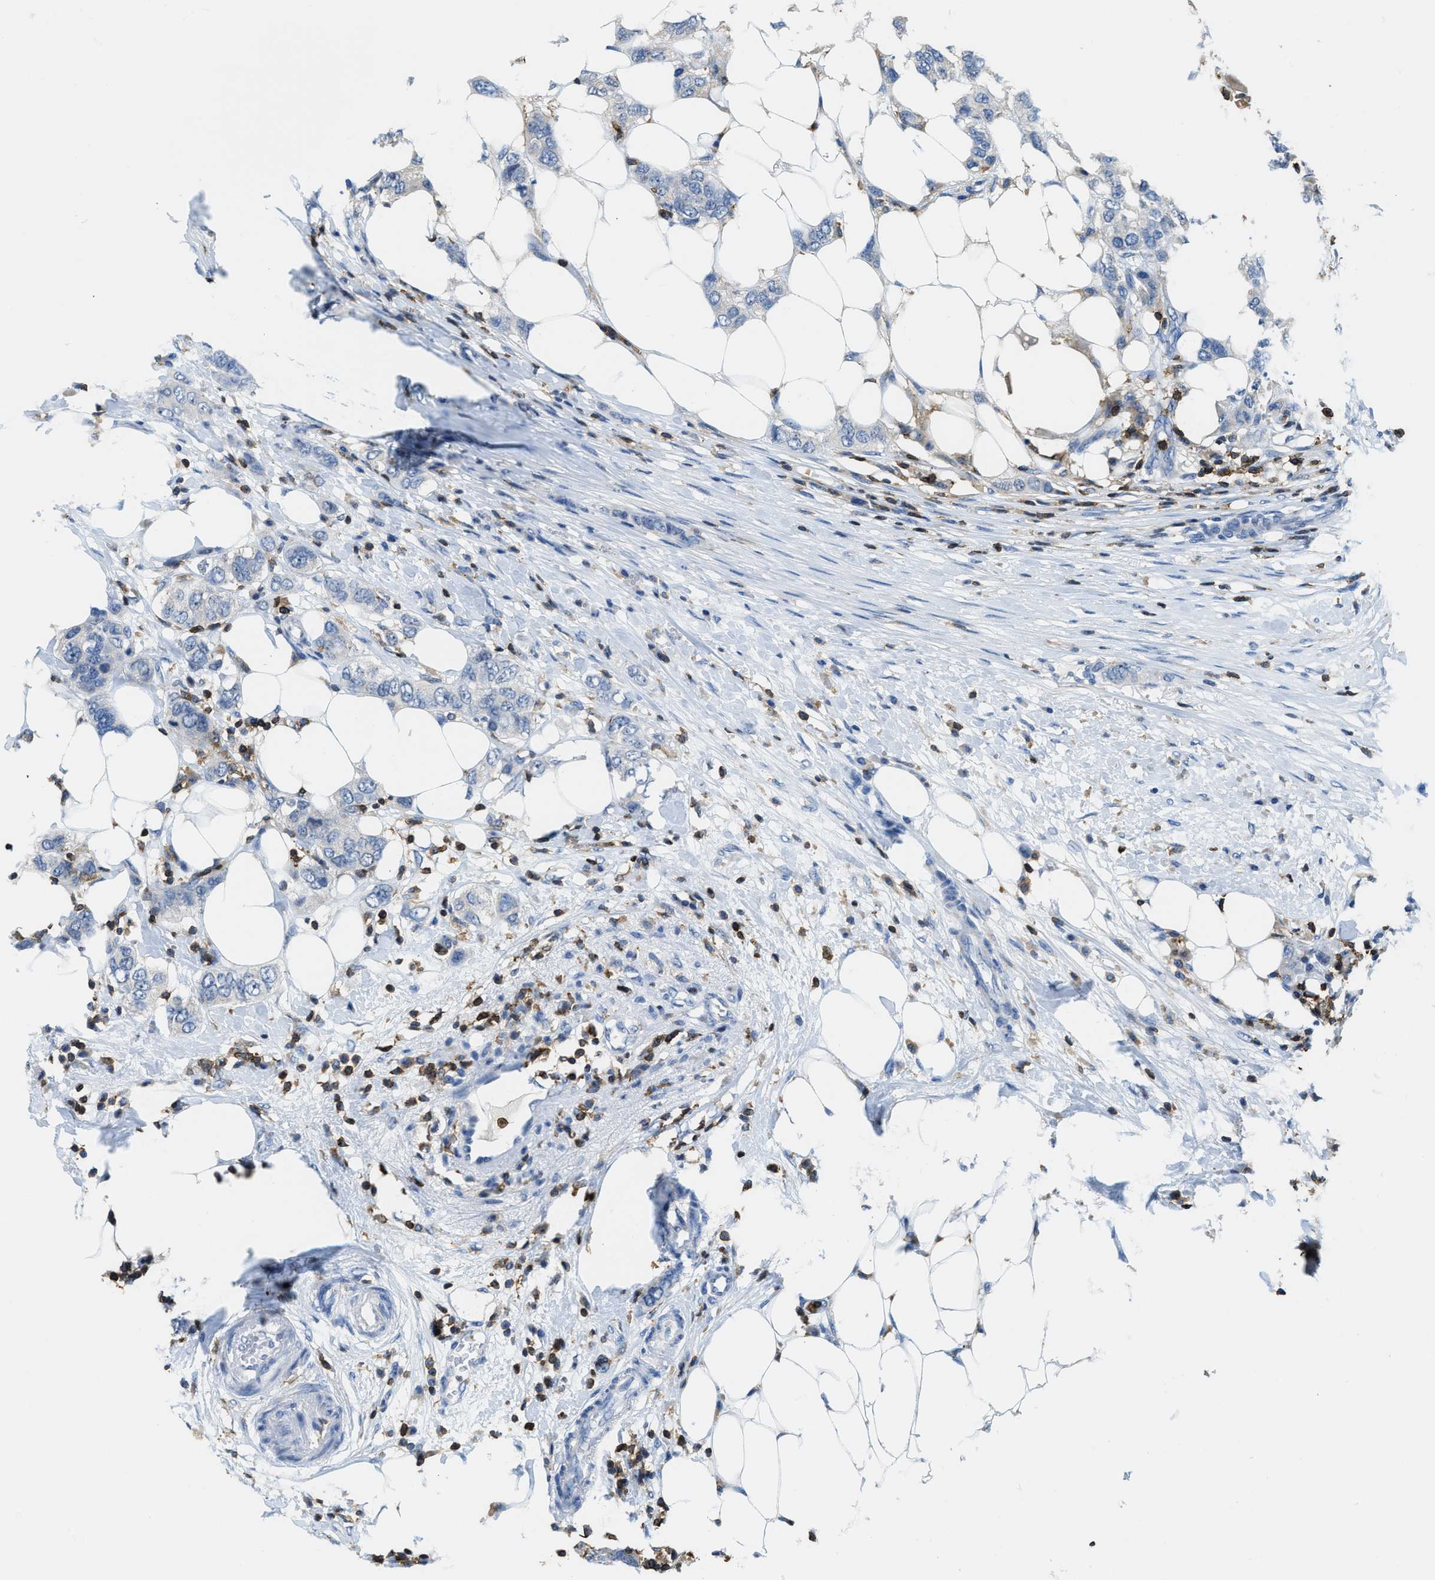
{"staining": {"intensity": "negative", "quantity": "none", "location": "none"}, "tissue": "breast cancer", "cell_type": "Tumor cells", "image_type": "cancer", "snomed": [{"axis": "morphology", "description": "Duct carcinoma"}, {"axis": "topography", "description": "Breast"}], "caption": "This is an immunohistochemistry (IHC) image of infiltrating ductal carcinoma (breast). There is no expression in tumor cells.", "gene": "FAM151A", "patient": {"sex": "female", "age": 50}}